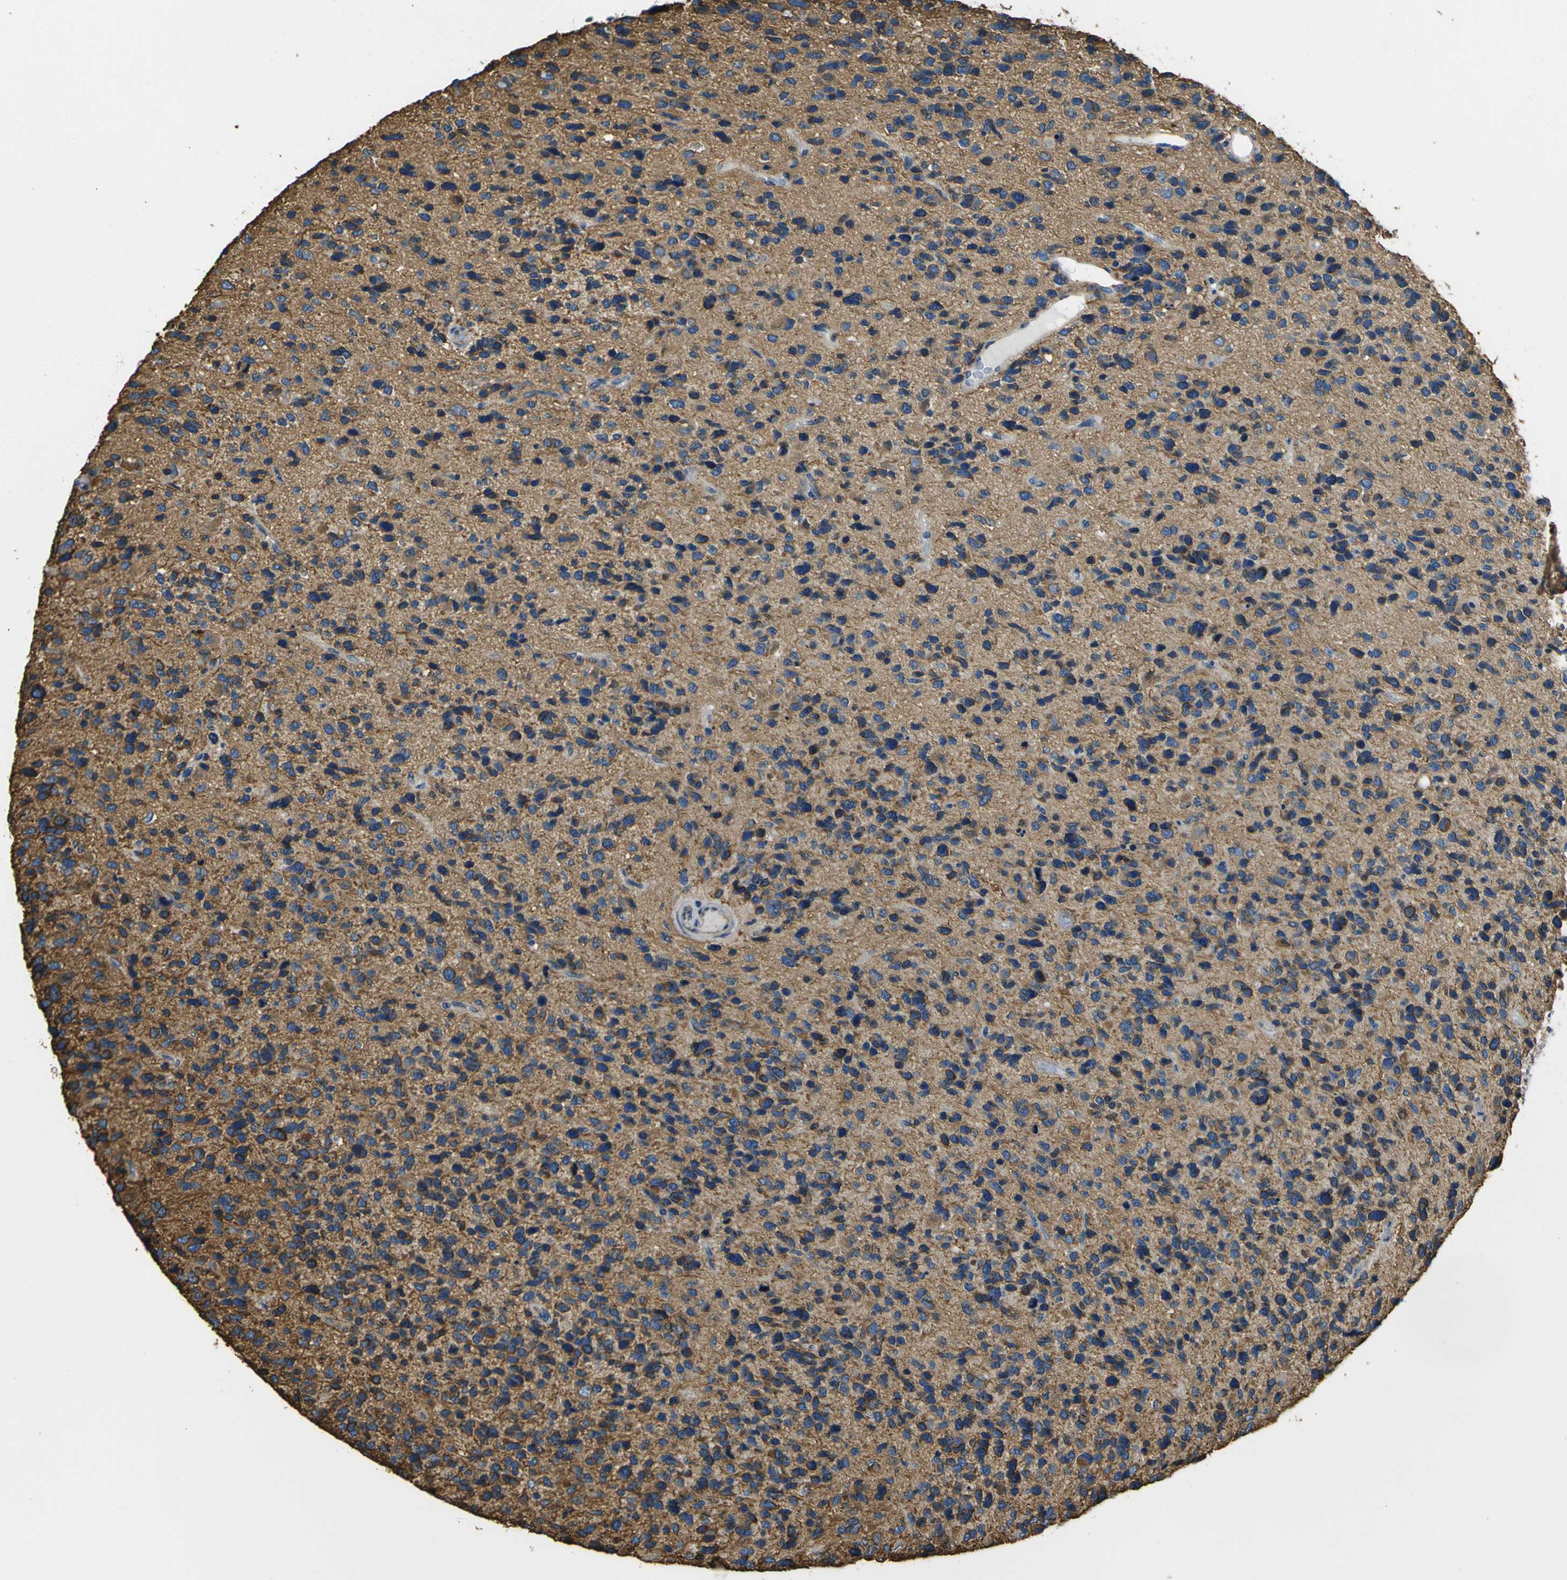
{"staining": {"intensity": "moderate", "quantity": "25%-75%", "location": "cytoplasmic/membranous"}, "tissue": "glioma", "cell_type": "Tumor cells", "image_type": "cancer", "snomed": [{"axis": "morphology", "description": "Glioma, malignant, High grade"}, {"axis": "topography", "description": "Brain"}], "caption": "About 25%-75% of tumor cells in glioma display moderate cytoplasmic/membranous protein expression as visualized by brown immunohistochemical staining.", "gene": "TUBB", "patient": {"sex": "female", "age": 58}}